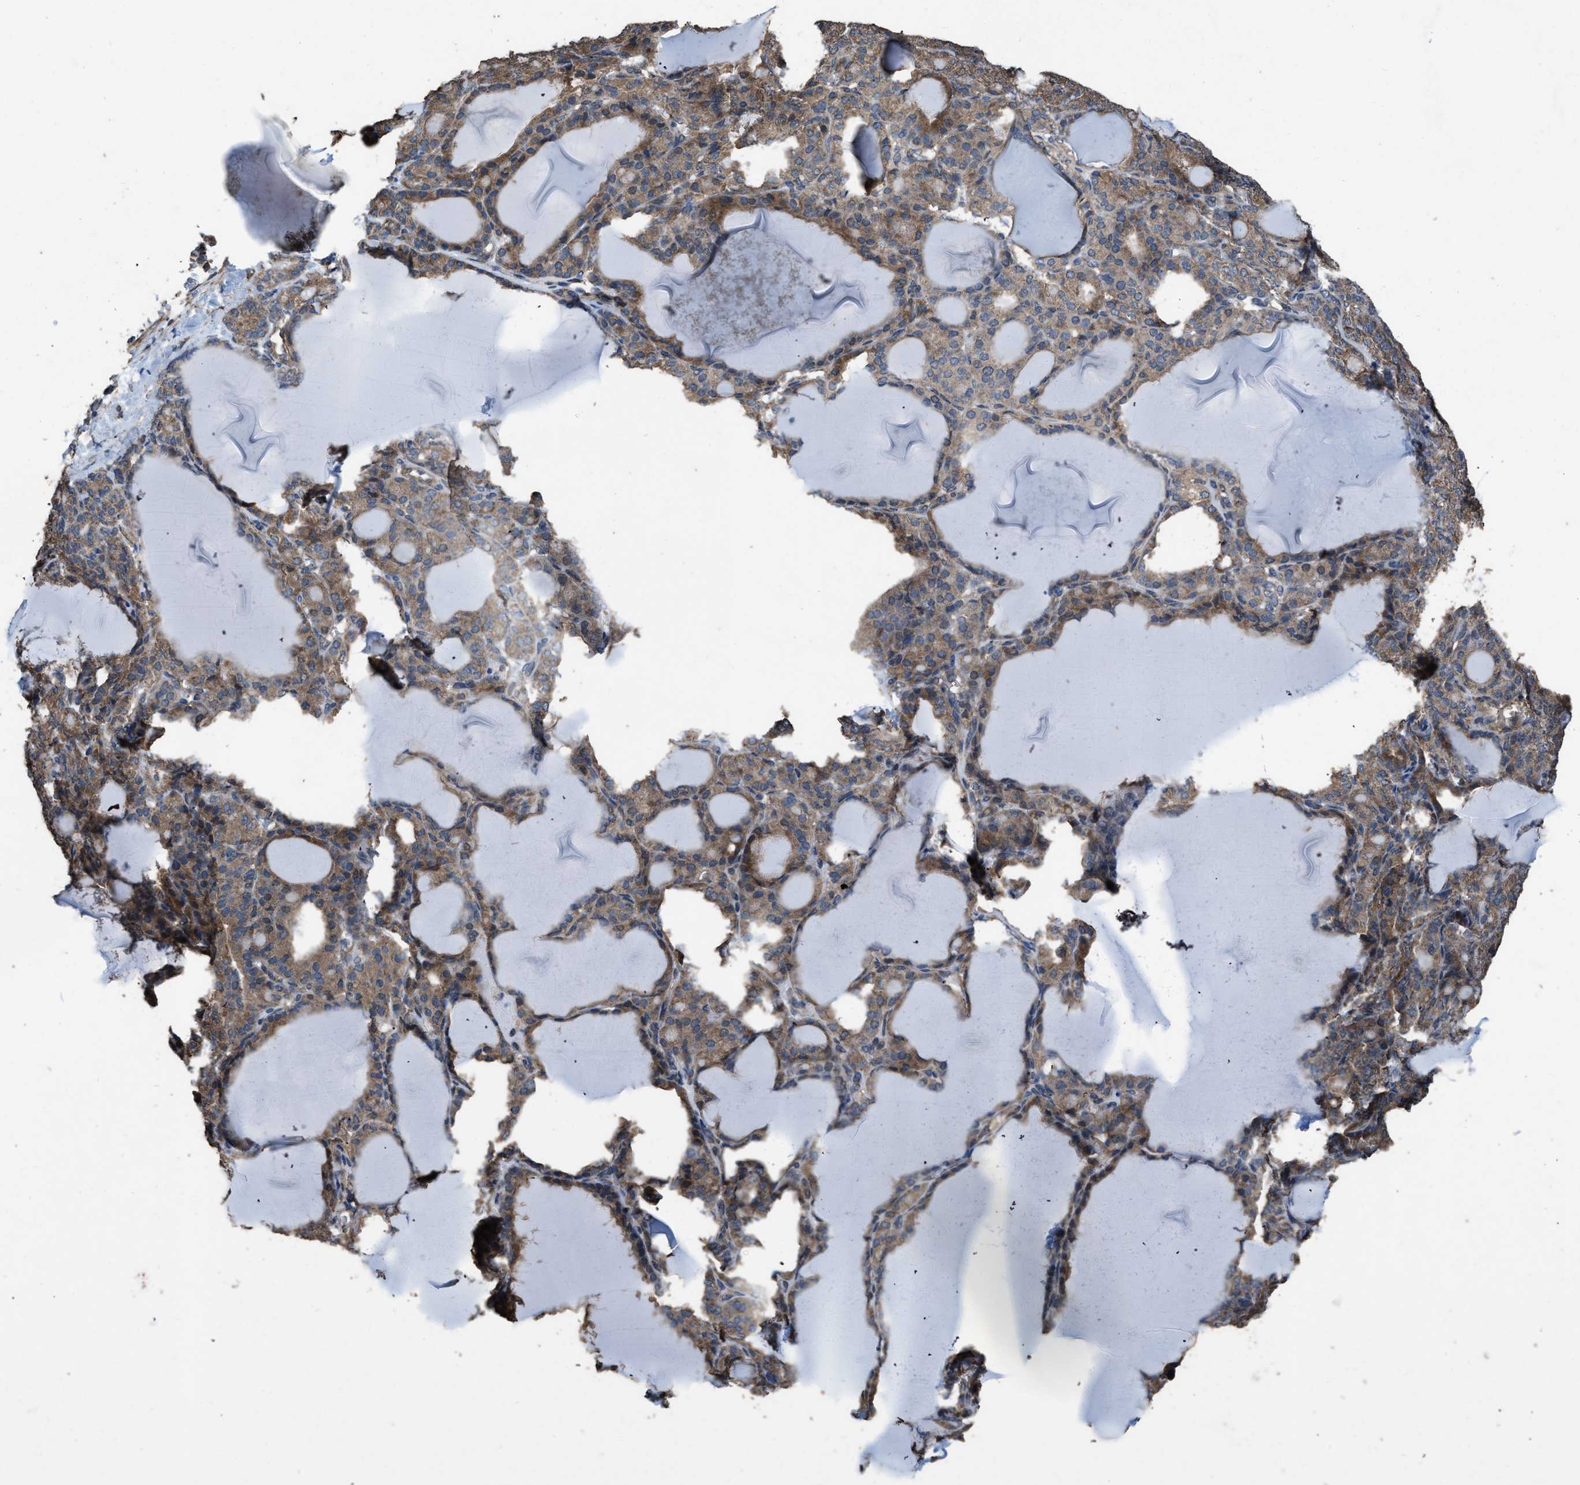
{"staining": {"intensity": "moderate", "quantity": ">75%", "location": "cytoplasmic/membranous"}, "tissue": "thyroid gland", "cell_type": "Glandular cells", "image_type": "normal", "snomed": [{"axis": "morphology", "description": "Normal tissue, NOS"}, {"axis": "topography", "description": "Thyroid gland"}], "caption": "A photomicrograph of thyroid gland stained for a protein shows moderate cytoplasmic/membranous brown staining in glandular cells.", "gene": "ARL6", "patient": {"sex": "female", "age": 28}}